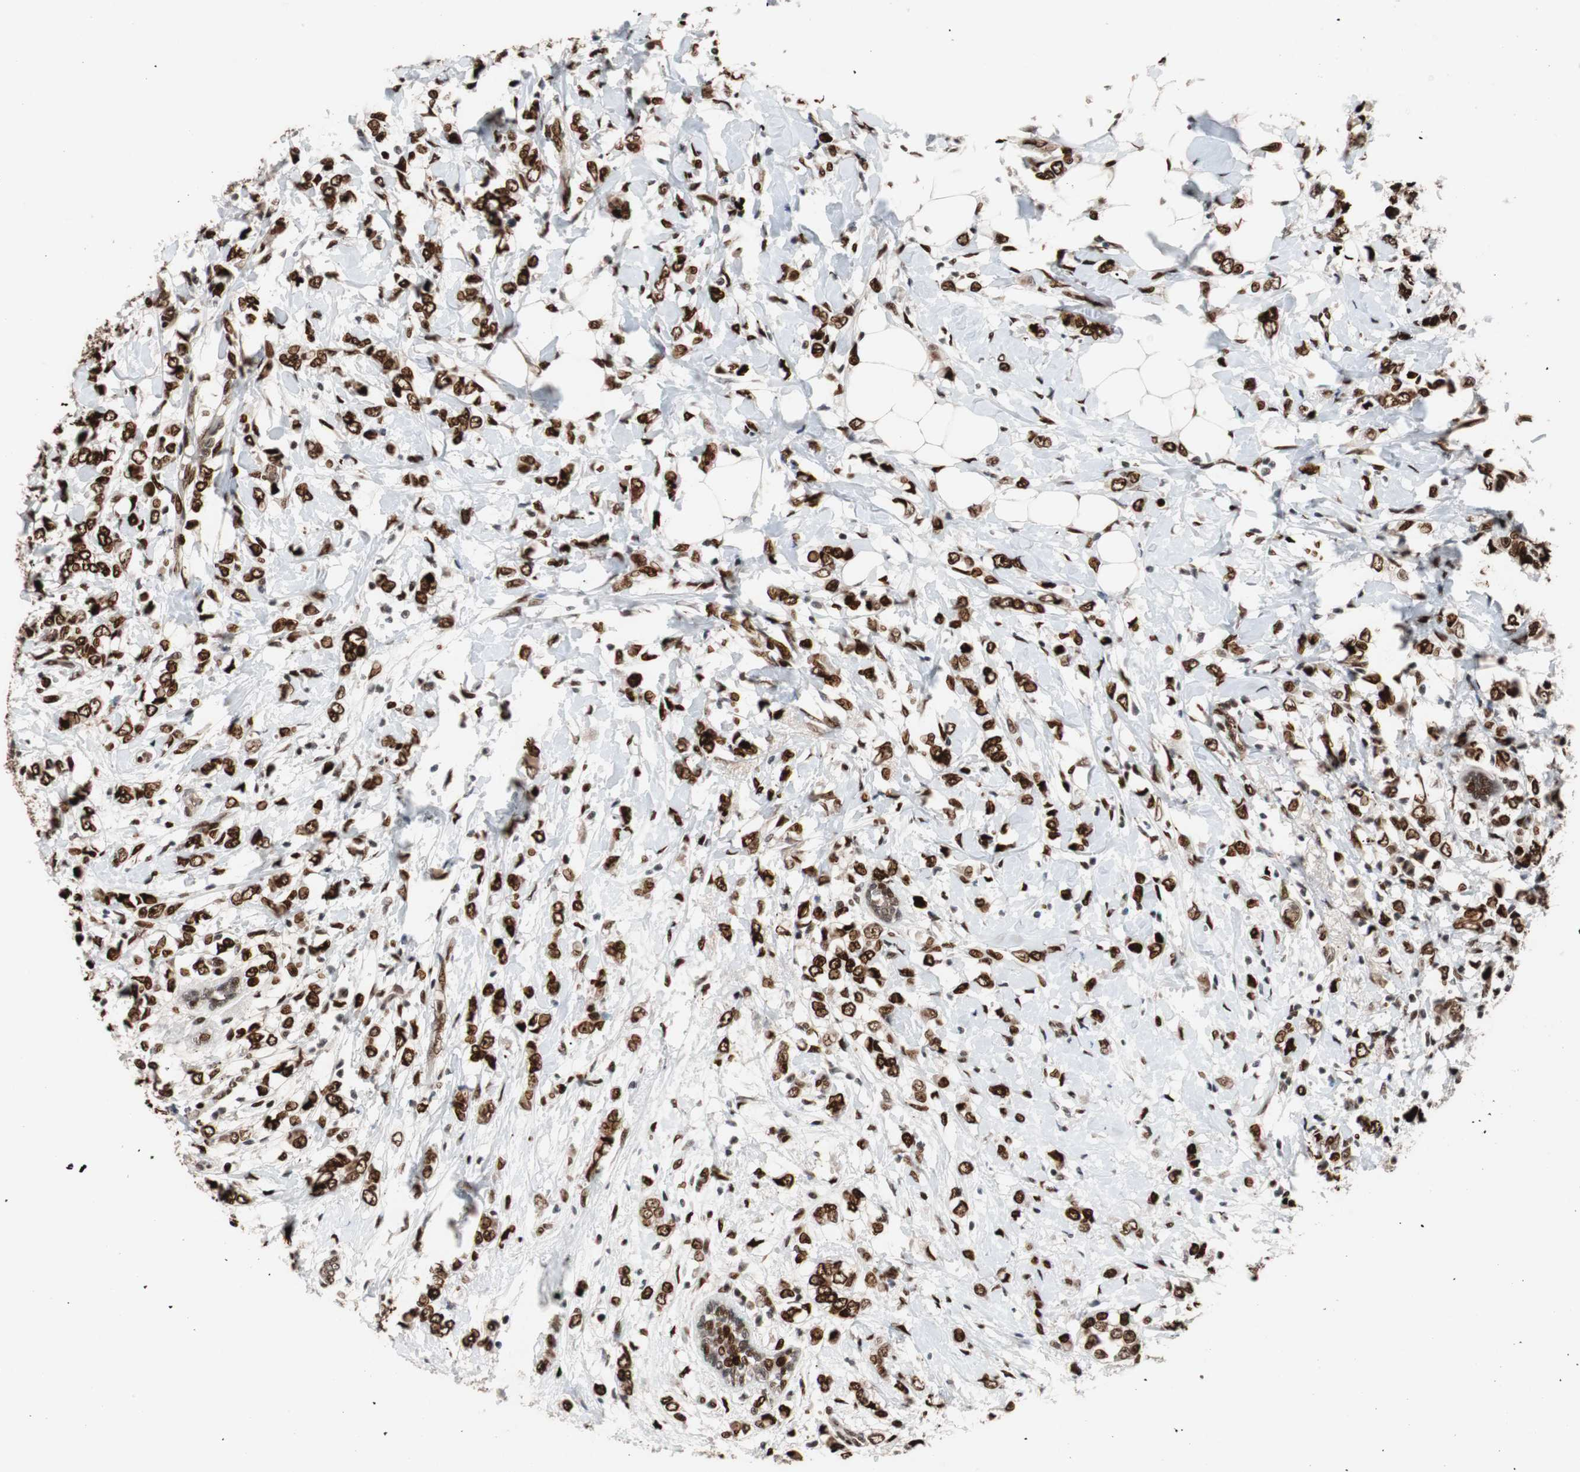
{"staining": {"intensity": "strong", "quantity": ">75%", "location": "nuclear"}, "tissue": "breast cancer", "cell_type": "Tumor cells", "image_type": "cancer", "snomed": [{"axis": "morphology", "description": "Normal tissue, NOS"}, {"axis": "morphology", "description": "Lobular carcinoma"}, {"axis": "topography", "description": "Breast"}], "caption": "The photomicrograph displays immunohistochemical staining of breast lobular carcinoma. There is strong nuclear expression is present in about >75% of tumor cells. (IHC, brightfield microscopy, high magnification).", "gene": "NBL1", "patient": {"sex": "female", "age": 47}}